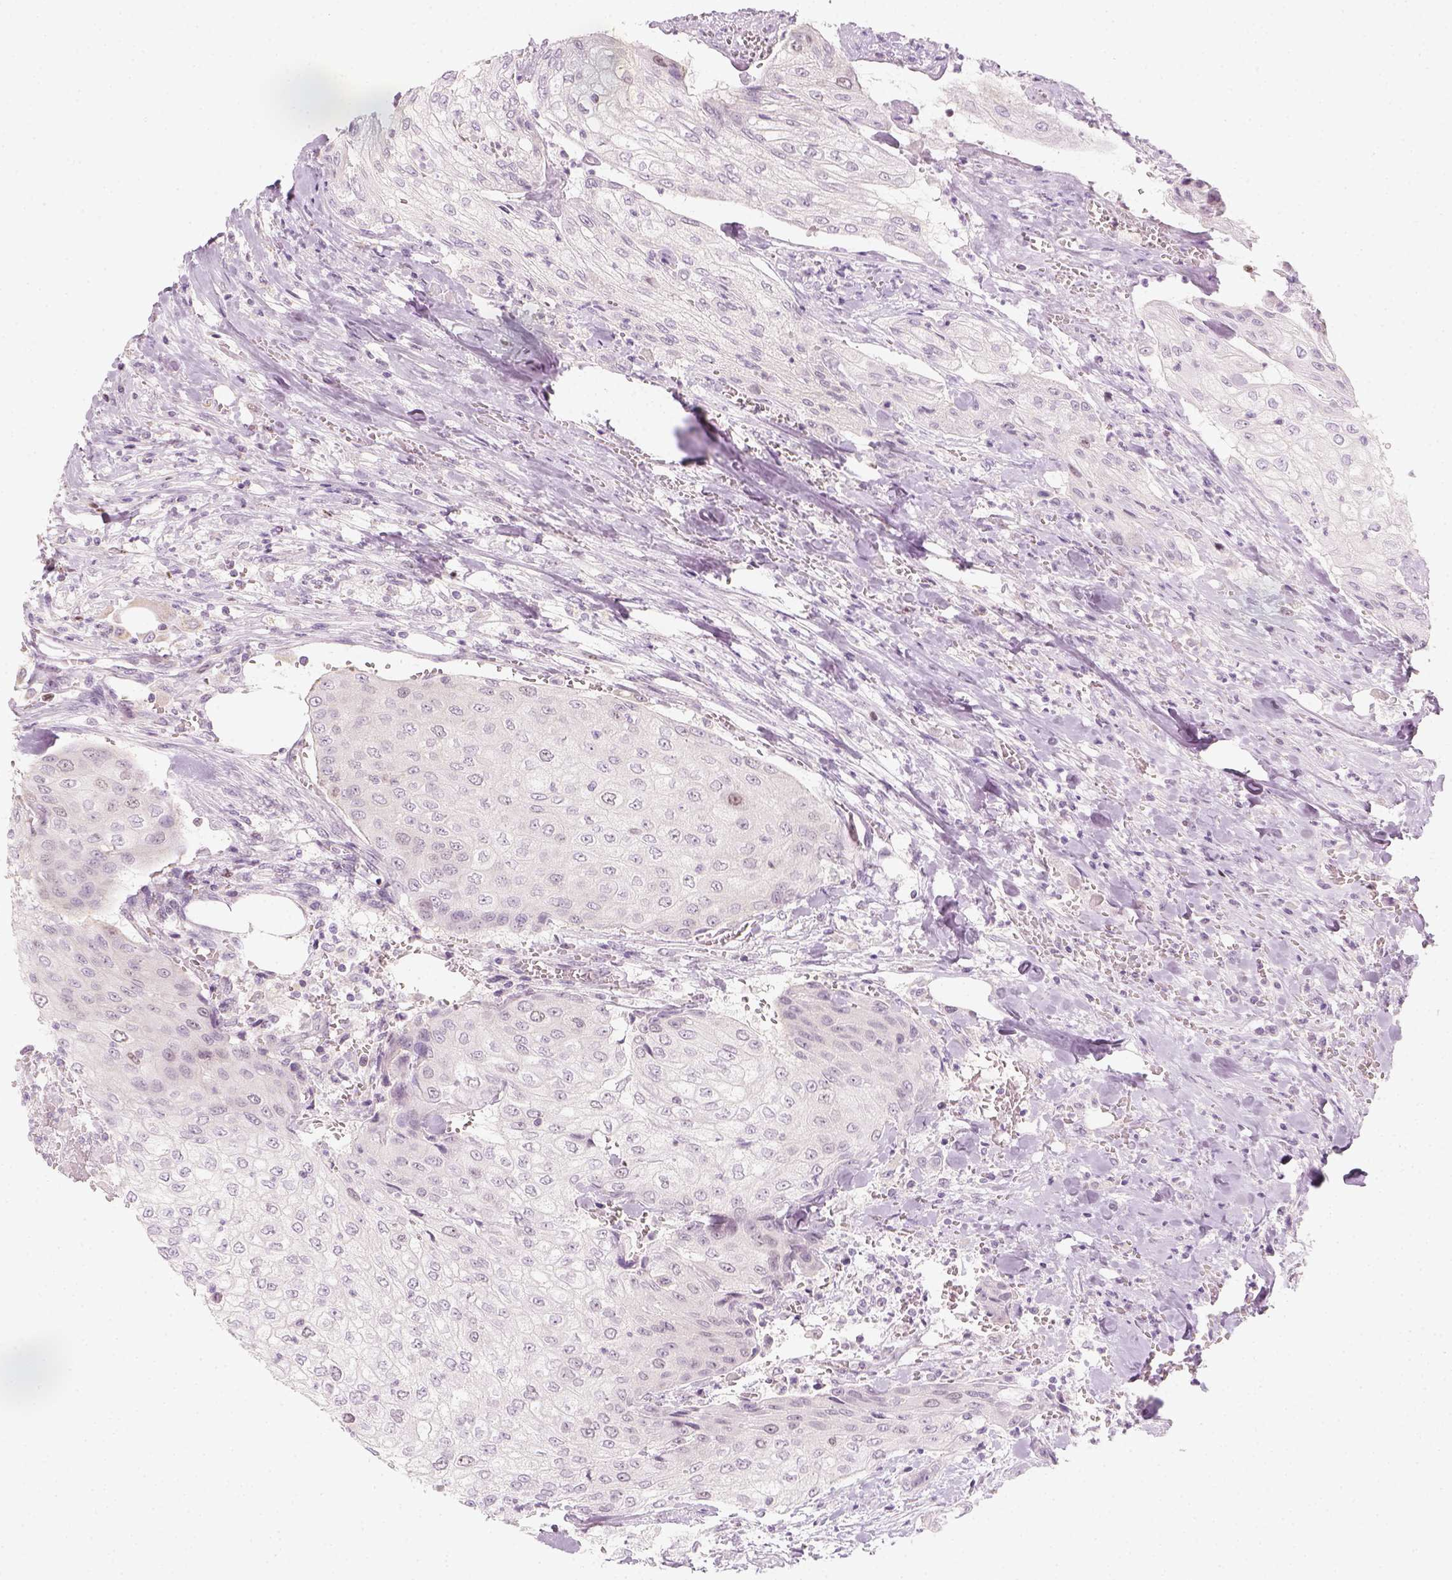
{"staining": {"intensity": "negative", "quantity": "none", "location": "none"}, "tissue": "urothelial cancer", "cell_type": "Tumor cells", "image_type": "cancer", "snomed": [{"axis": "morphology", "description": "Urothelial carcinoma, High grade"}, {"axis": "topography", "description": "Urinary bladder"}], "caption": "Micrograph shows no protein expression in tumor cells of urothelial cancer tissue.", "gene": "LCA5", "patient": {"sex": "male", "age": 62}}